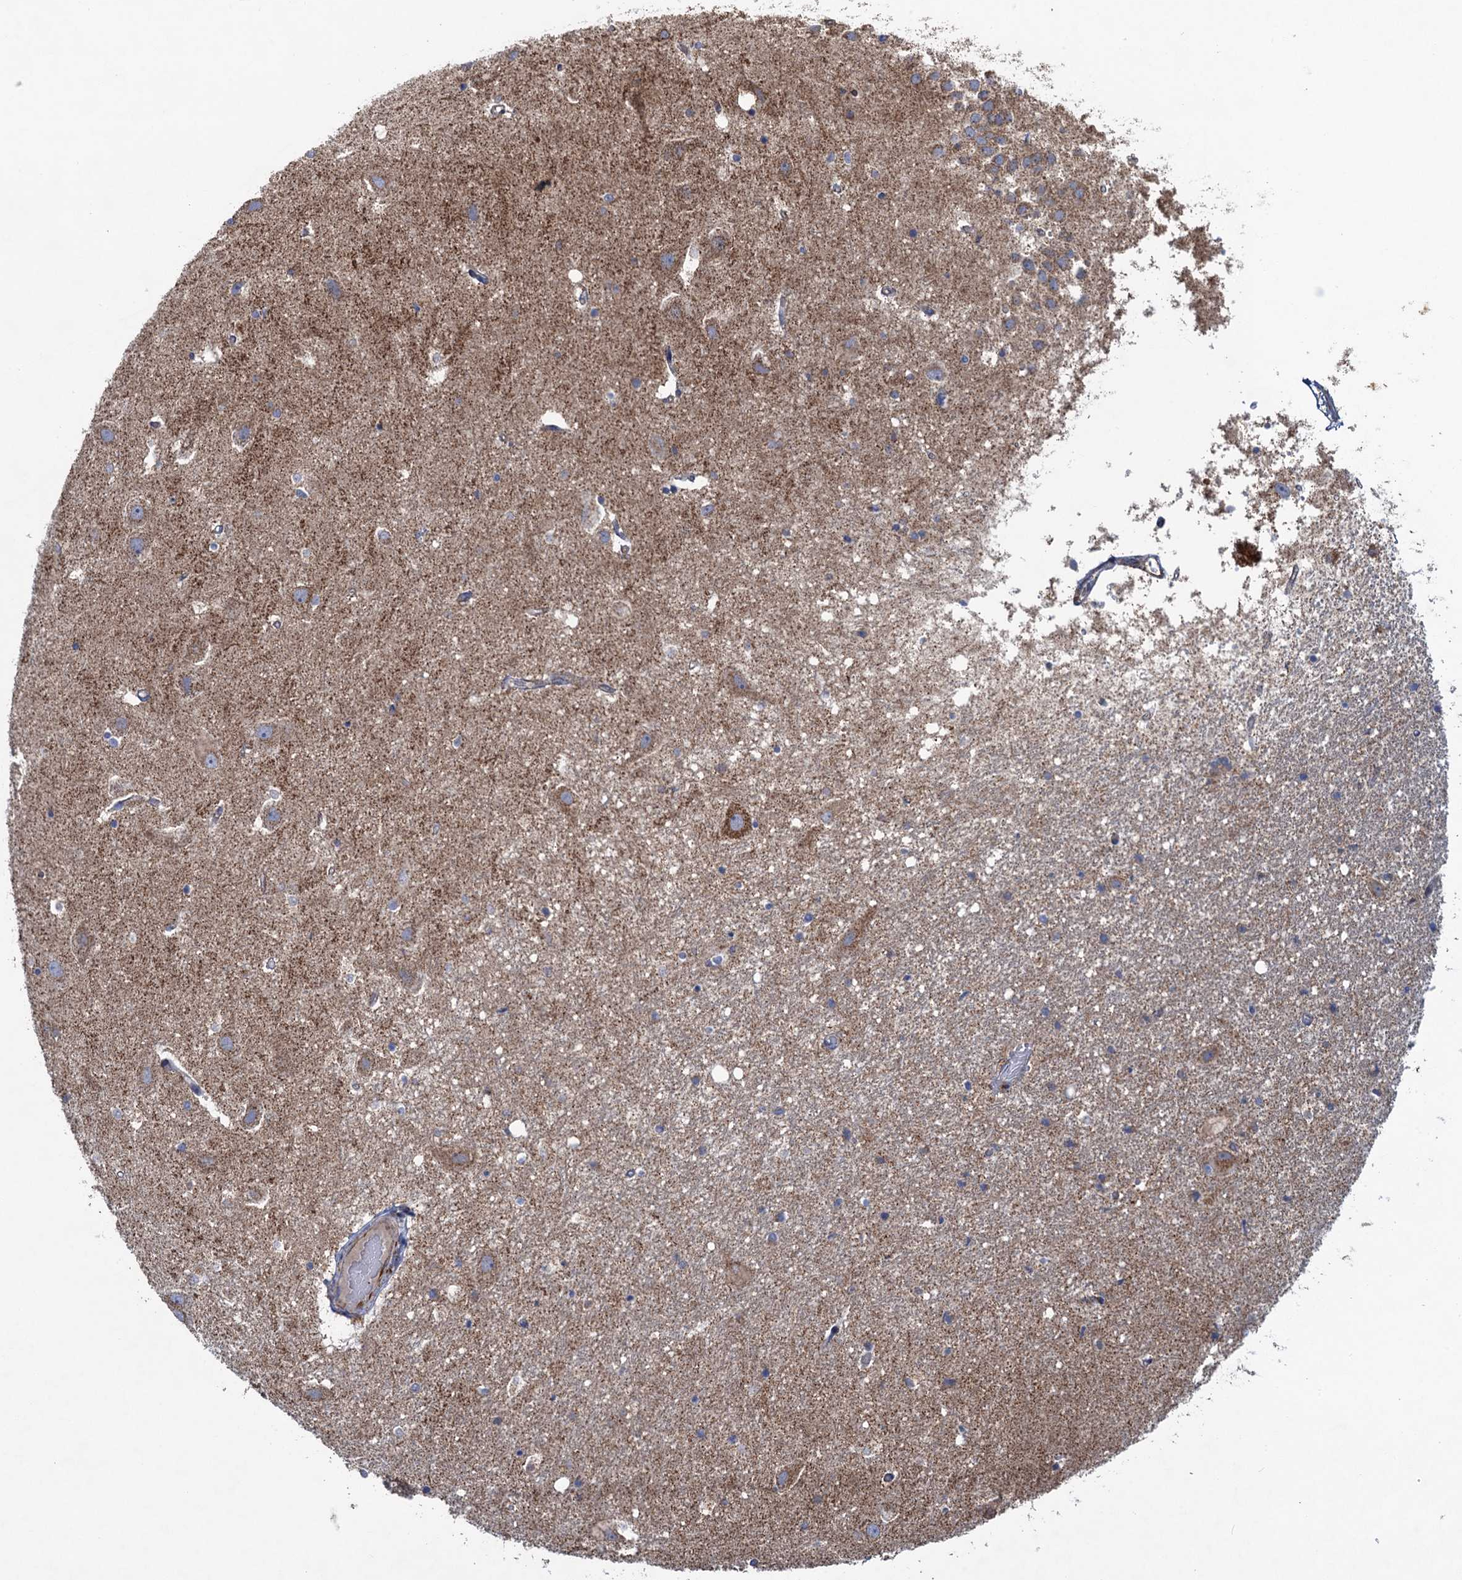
{"staining": {"intensity": "weak", "quantity": "<25%", "location": "cytoplasmic/membranous"}, "tissue": "hippocampus", "cell_type": "Glial cells", "image_type": "normal", "snomed": [{"axis": "morphology", "description": "Normal tissue, NOS"}, {"axis": "topography", "description": "Hippocampus"}], "caption": "The photomicrograph demonstrates no significant positivity in glial cells of hippocampus. The staining was performed using DAB to visualize the protein expression in brown, while the nuclei were stained in blue with hematoxylin (Magnification: 20x).", "gene": "GTPBP3", "patient": {"sex": "female", "age": 52}}